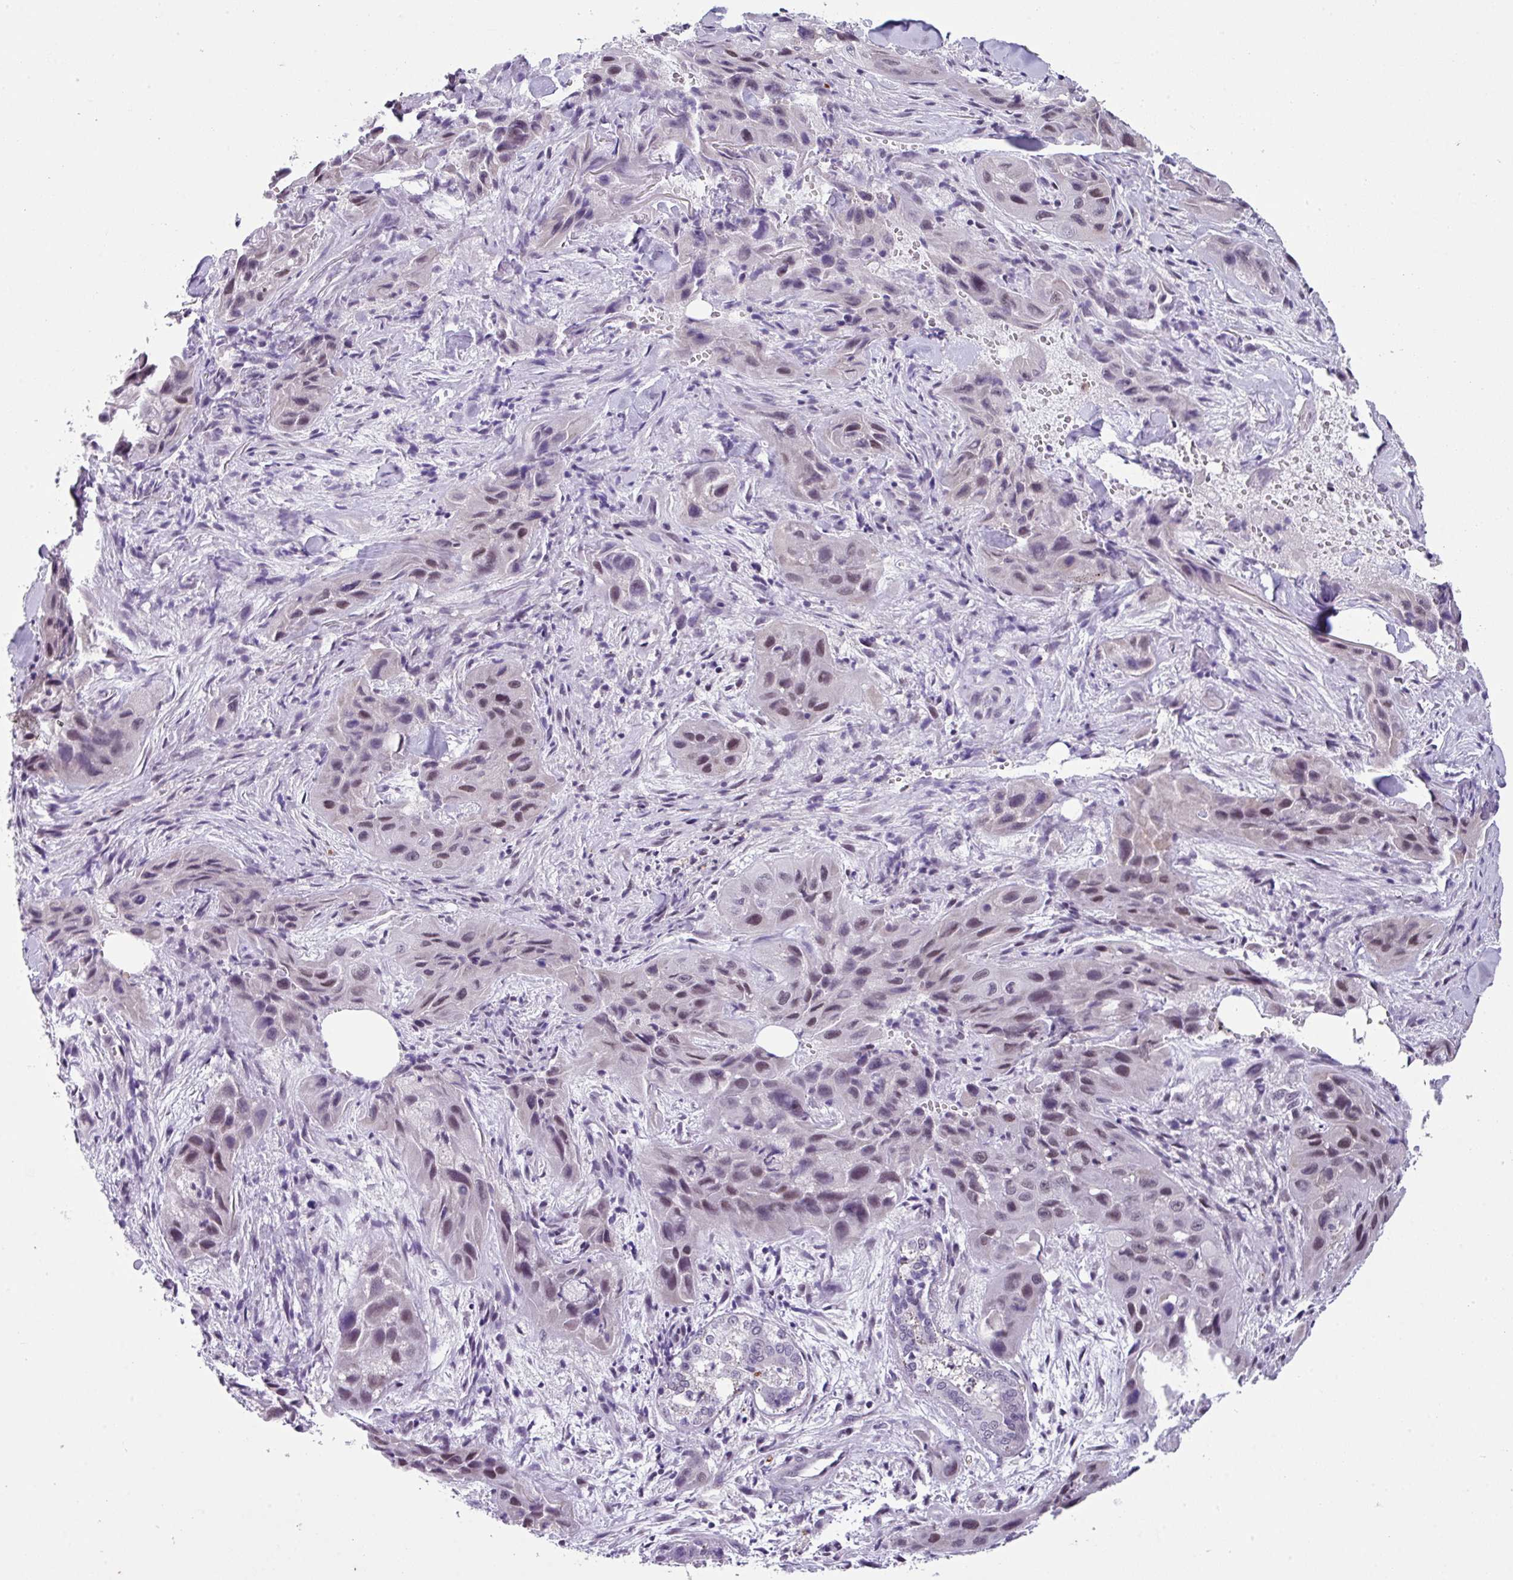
{"staining": {"intensity": "moderate", "quantity": "25%-75%", "location": "nuclear"}, "tissue": "skin cancer", "cell_type": "Tumor cells", "image_type": "cancer", "snomed": [{"axis": "morphology", "description": "Squamous cell carcinoma, NOS"}, {"axis": "topography", "description": "Skin"}, {"axis": "topography", "description": "Subcutis"}], "caption": "The image exhibits staining of skin squamous cell carcinoma, revealing moderate nuclear protein staining (brown color) within tumor cells.", "gene": "ZFP3", "patient": {"sex": "male", "age": 73}}